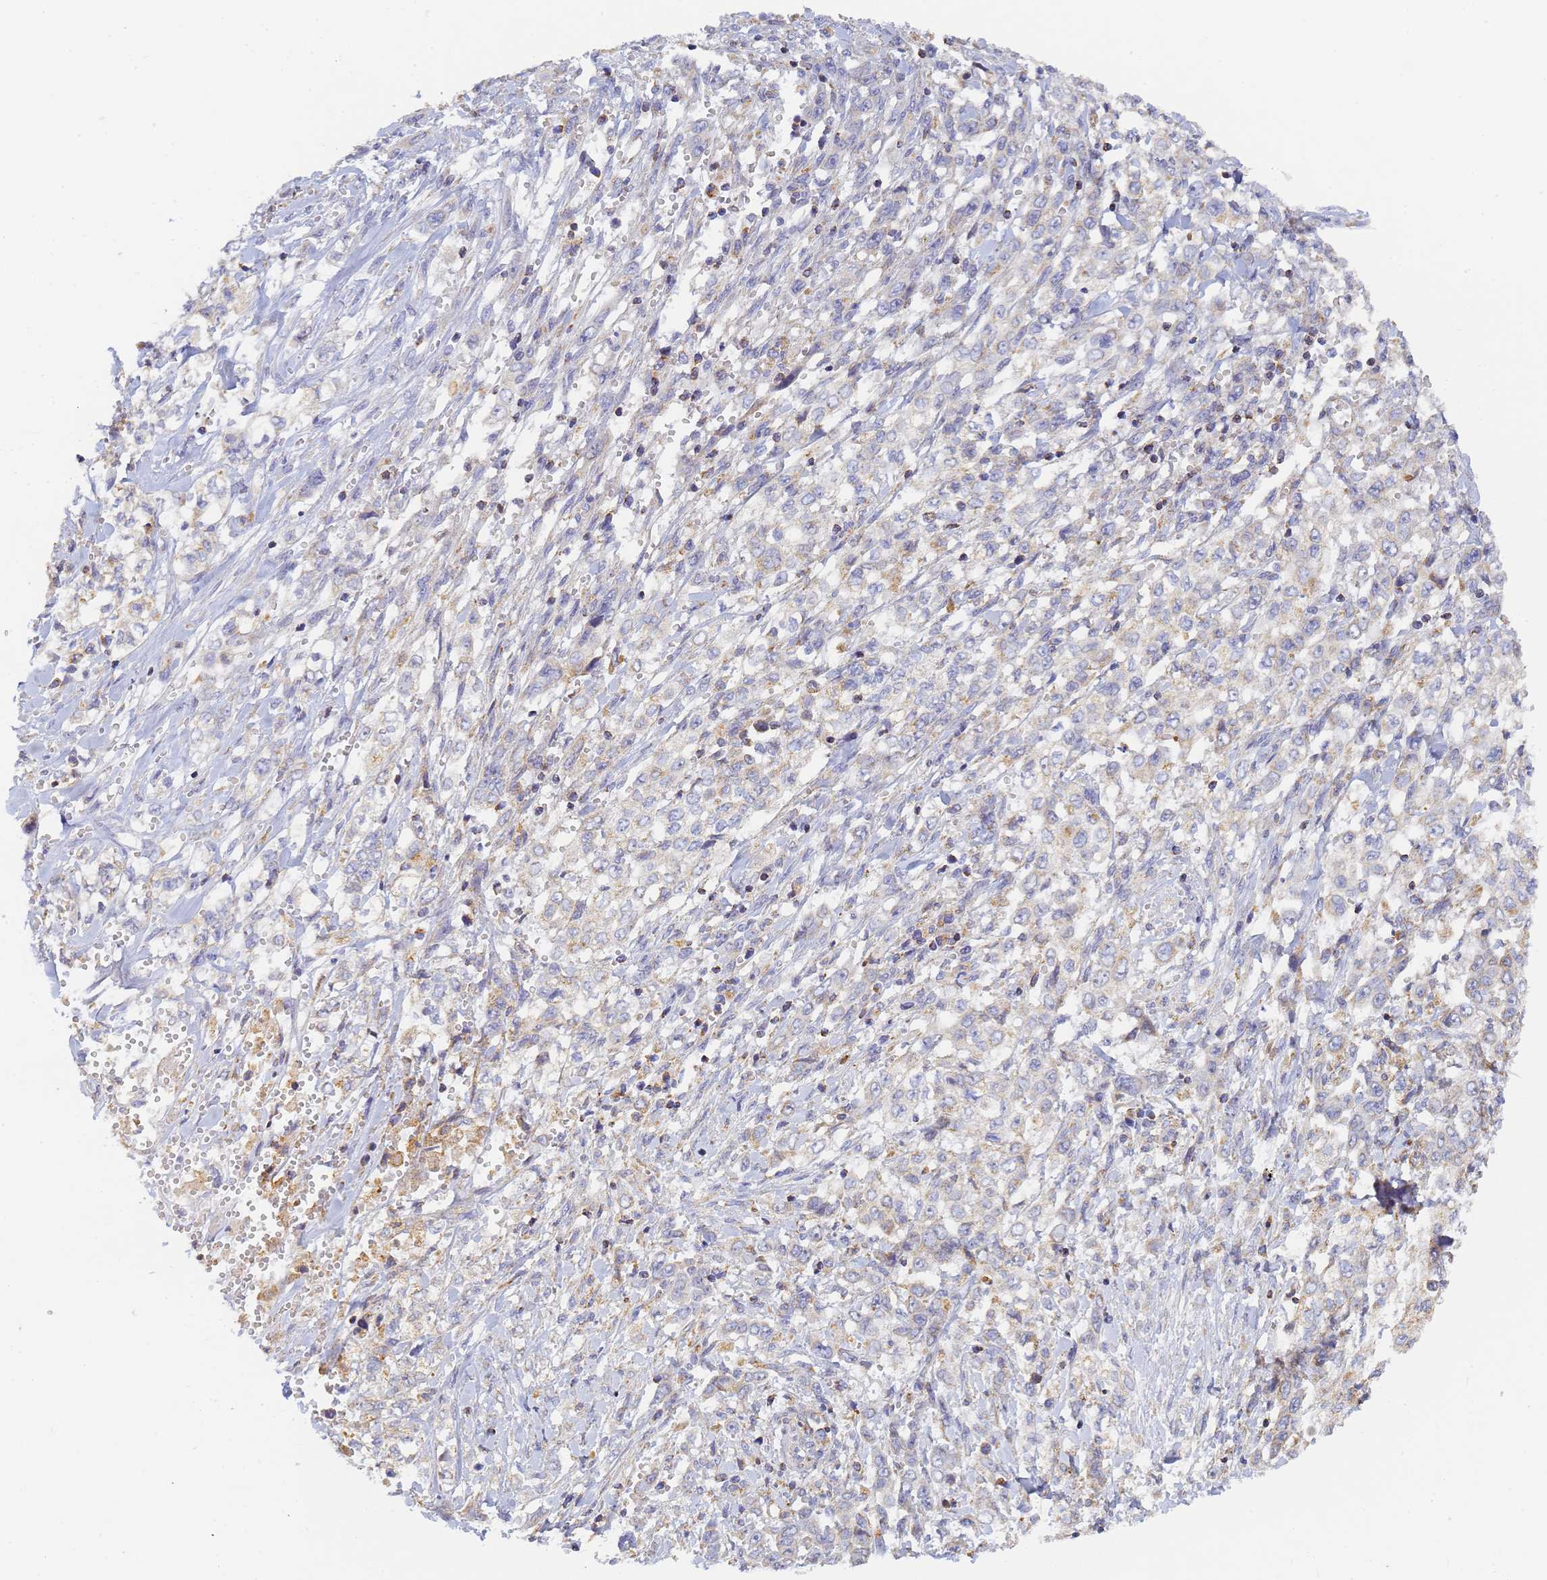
{"staining": {"intensity": "negative", "quantity": "none", "location": "none"}, "tissue": "stomach cancer", "cell_type": "Tumor cells", "image_type": "cancer", "snomed": [{"axis": "morphology", "description": "Adenocarcinoma, NOS"}, {"axis": "topography", "description": "Stomach, upper"}], "caption": "The histopathology image displays no staining of tumor cells in stomach adenocarcinoma.", "gene": "UTP23", "patient": {"sex": "male", "age": 62}}